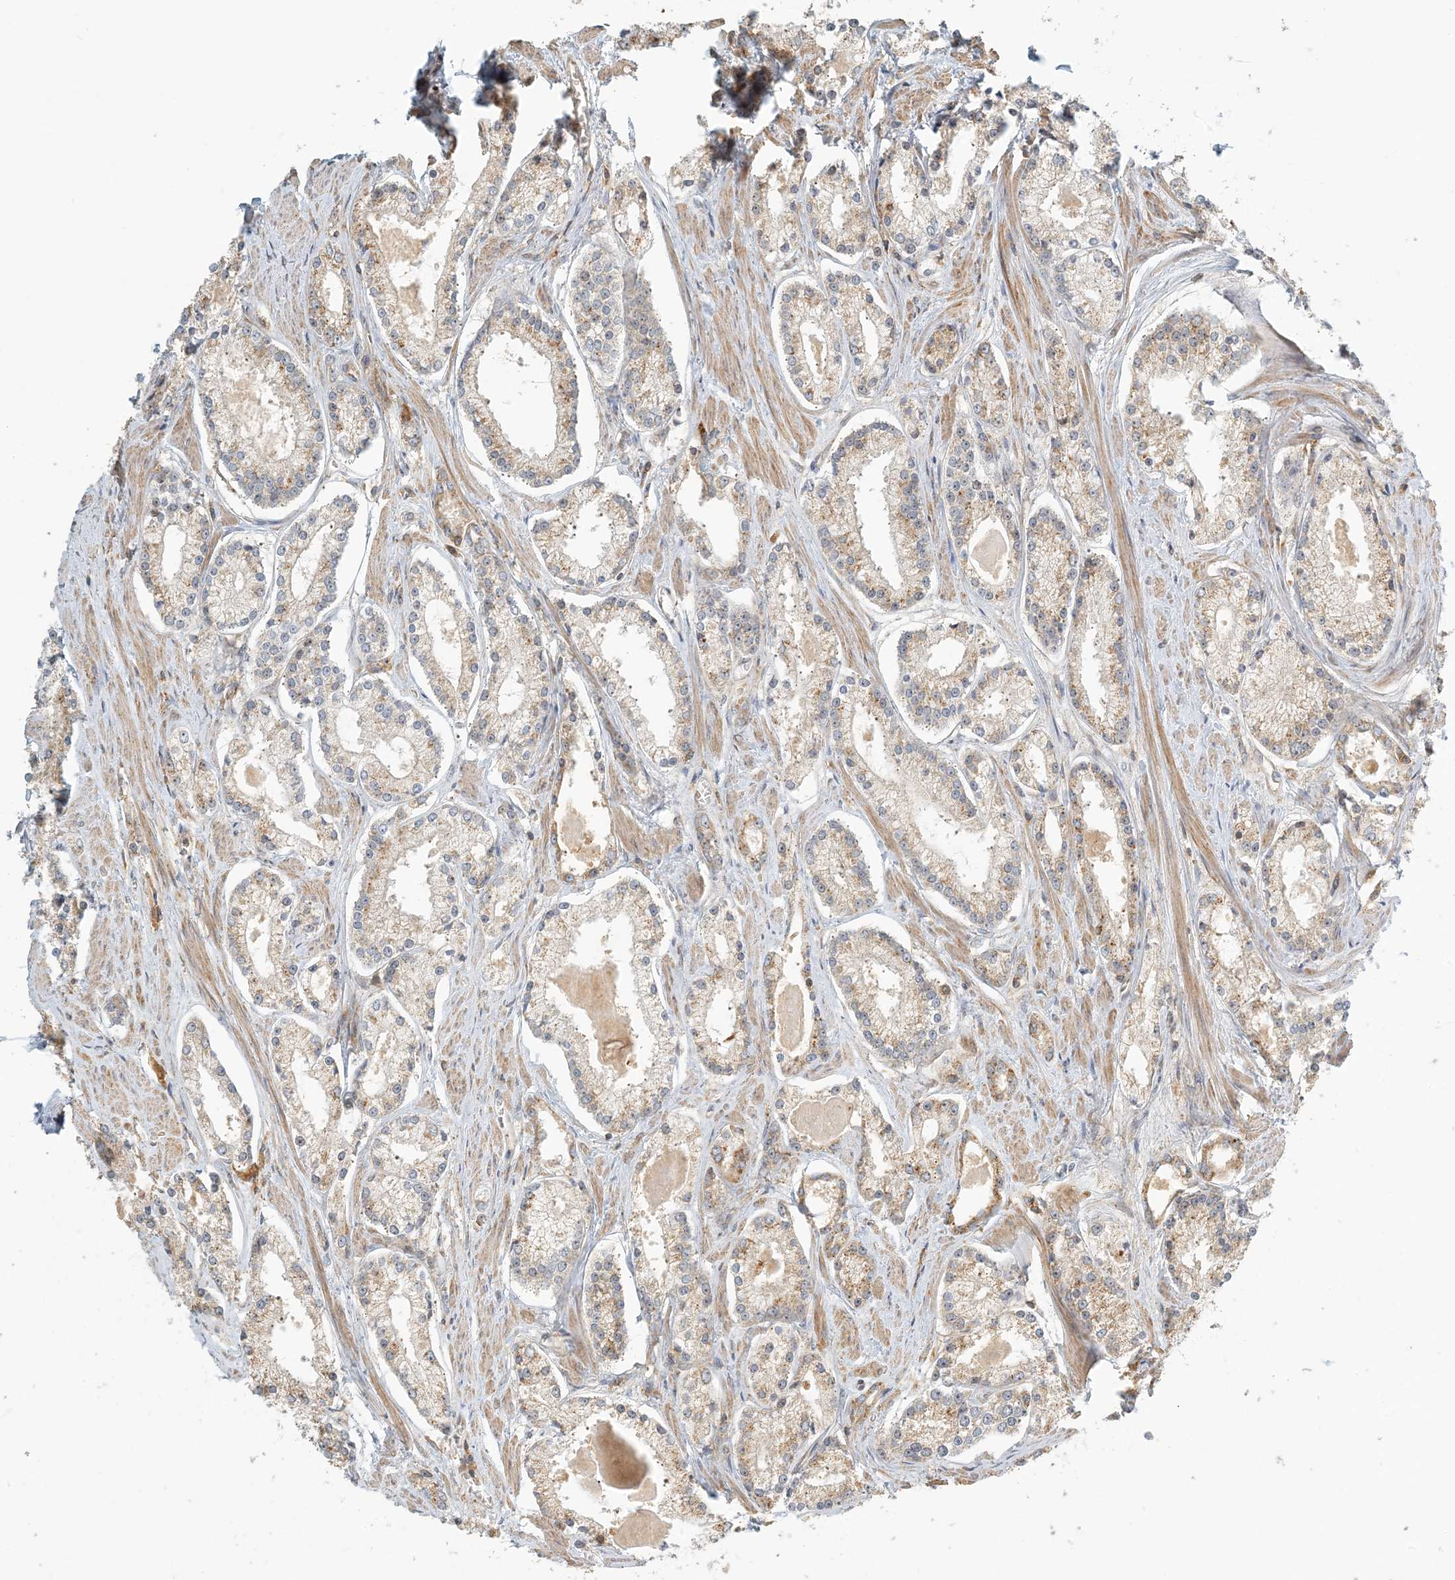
{"staining": {"intensity": "moderate", "quantity": "<25%", "location": "cytoplasmic/membranous"}, "tissue": "prostate cancer", "cell_type": "Tumor cells", "image_type": "cancer", "snomed": [{"axis": "morphology", "description": "Adenocarcinoma, Low grade"}, {"axis": "topography", "description": "Prostate"}], "caption": "Immunohistochemical staining of prostate adenocarcinoma (low-grade) exhibits low levels of moderate cytoplasmic/membranous protein positivity in approximately <25% of tumor cells. Nuclei are stained in blue.", "gene": "COLEC11", "patient": {"sex": "male", "age": 54}}